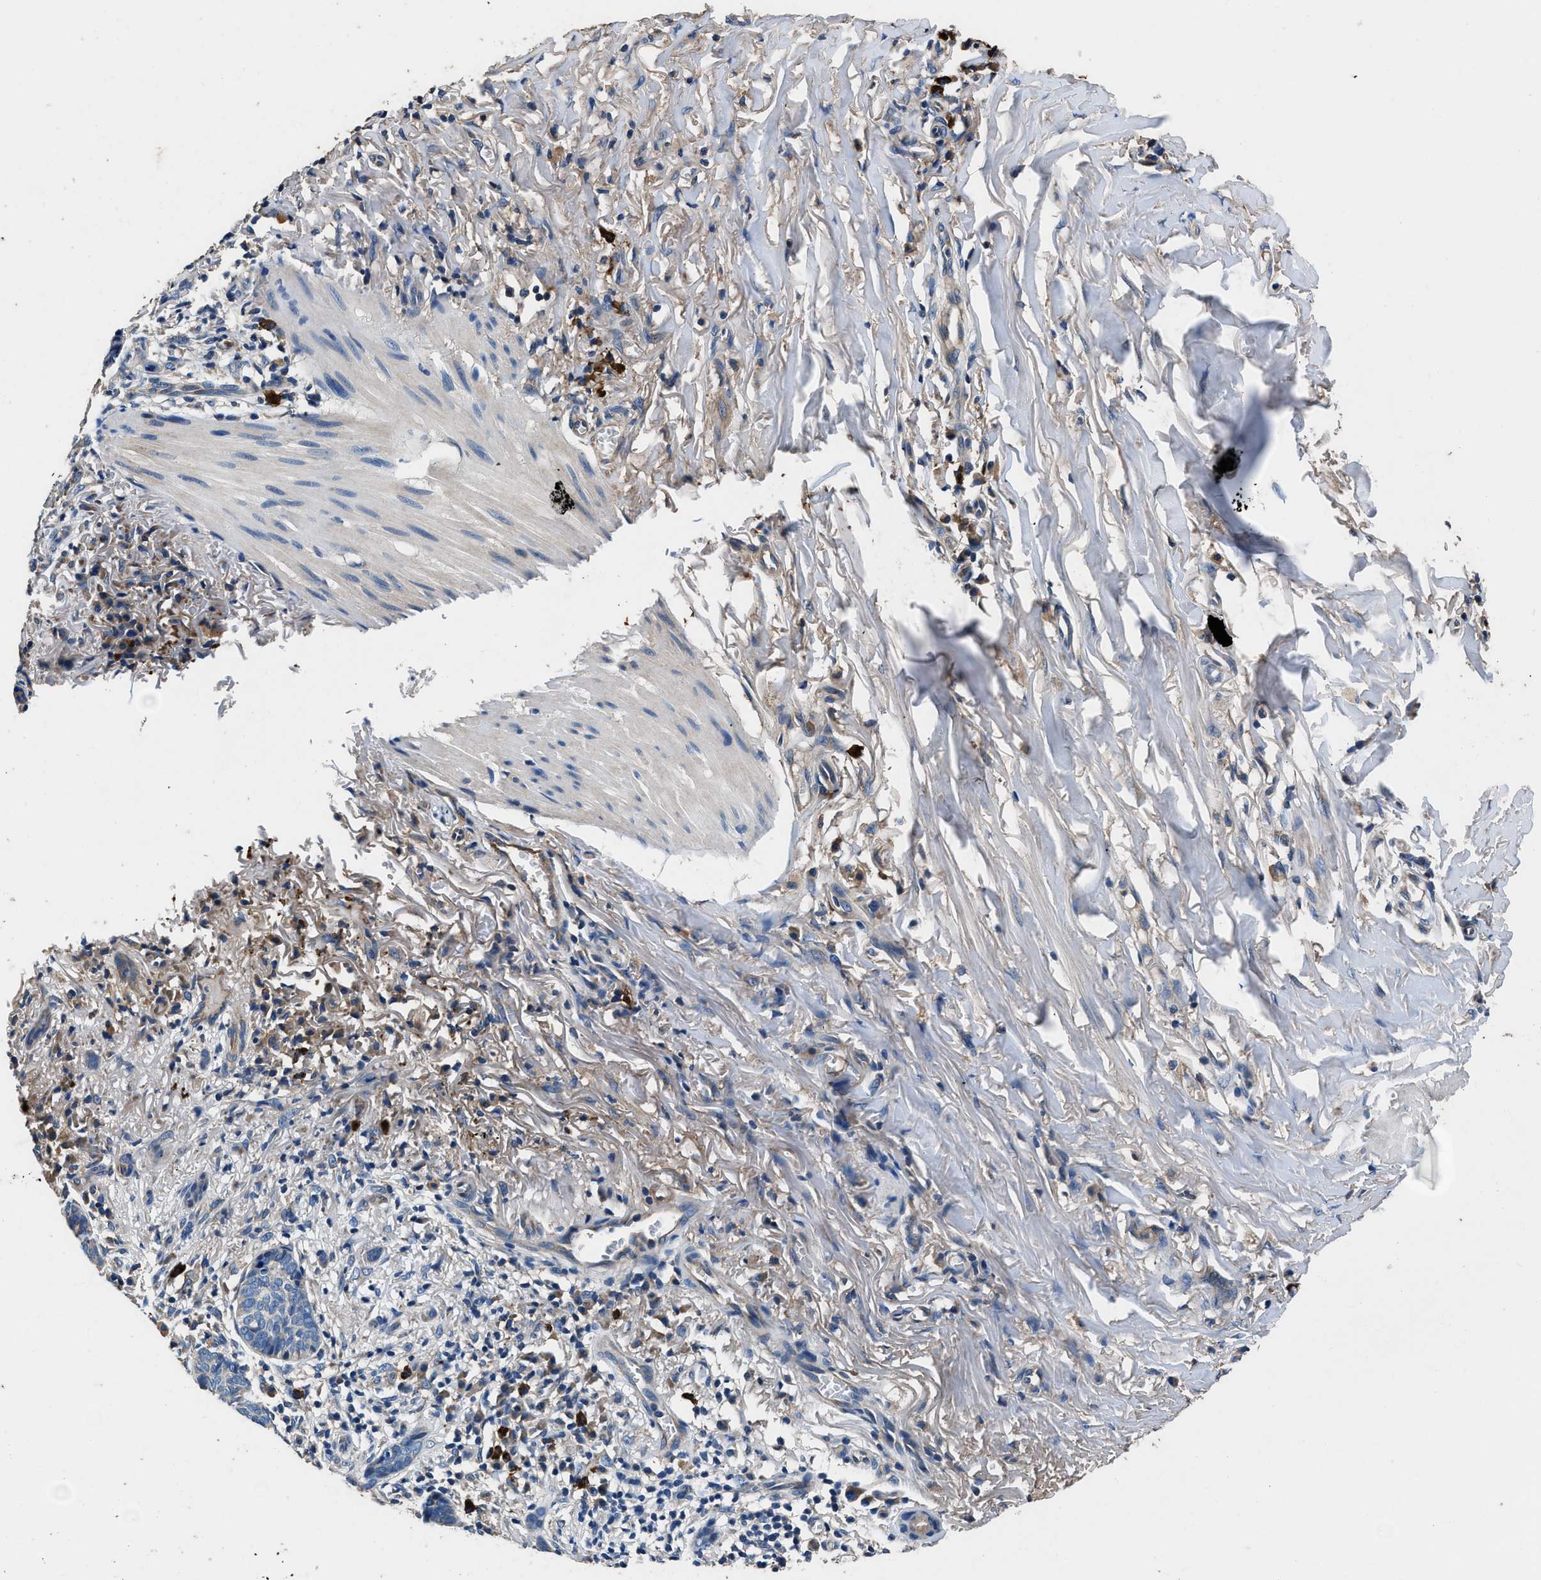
{"staining": {"intensity": "weak", "quantity": "<25%", "location": "cytoplasmic/membranous"}, "tissue": "skin cancer", "cell_type": "Tumor cells", "image_type": "cancer", "snomed": [{"axis": "morphology", "description": "Basal cell carcinoma"}, {"axis": "topography", "description": "Skin"}], "caption": "The immunohistochemistry (IHC) micrograph has no significant positivity in tumor cells of basal cell carcinoma (skin) tissue.", "gene": "DHRS7B", "patient": {"sex": "male", "age": 85}}